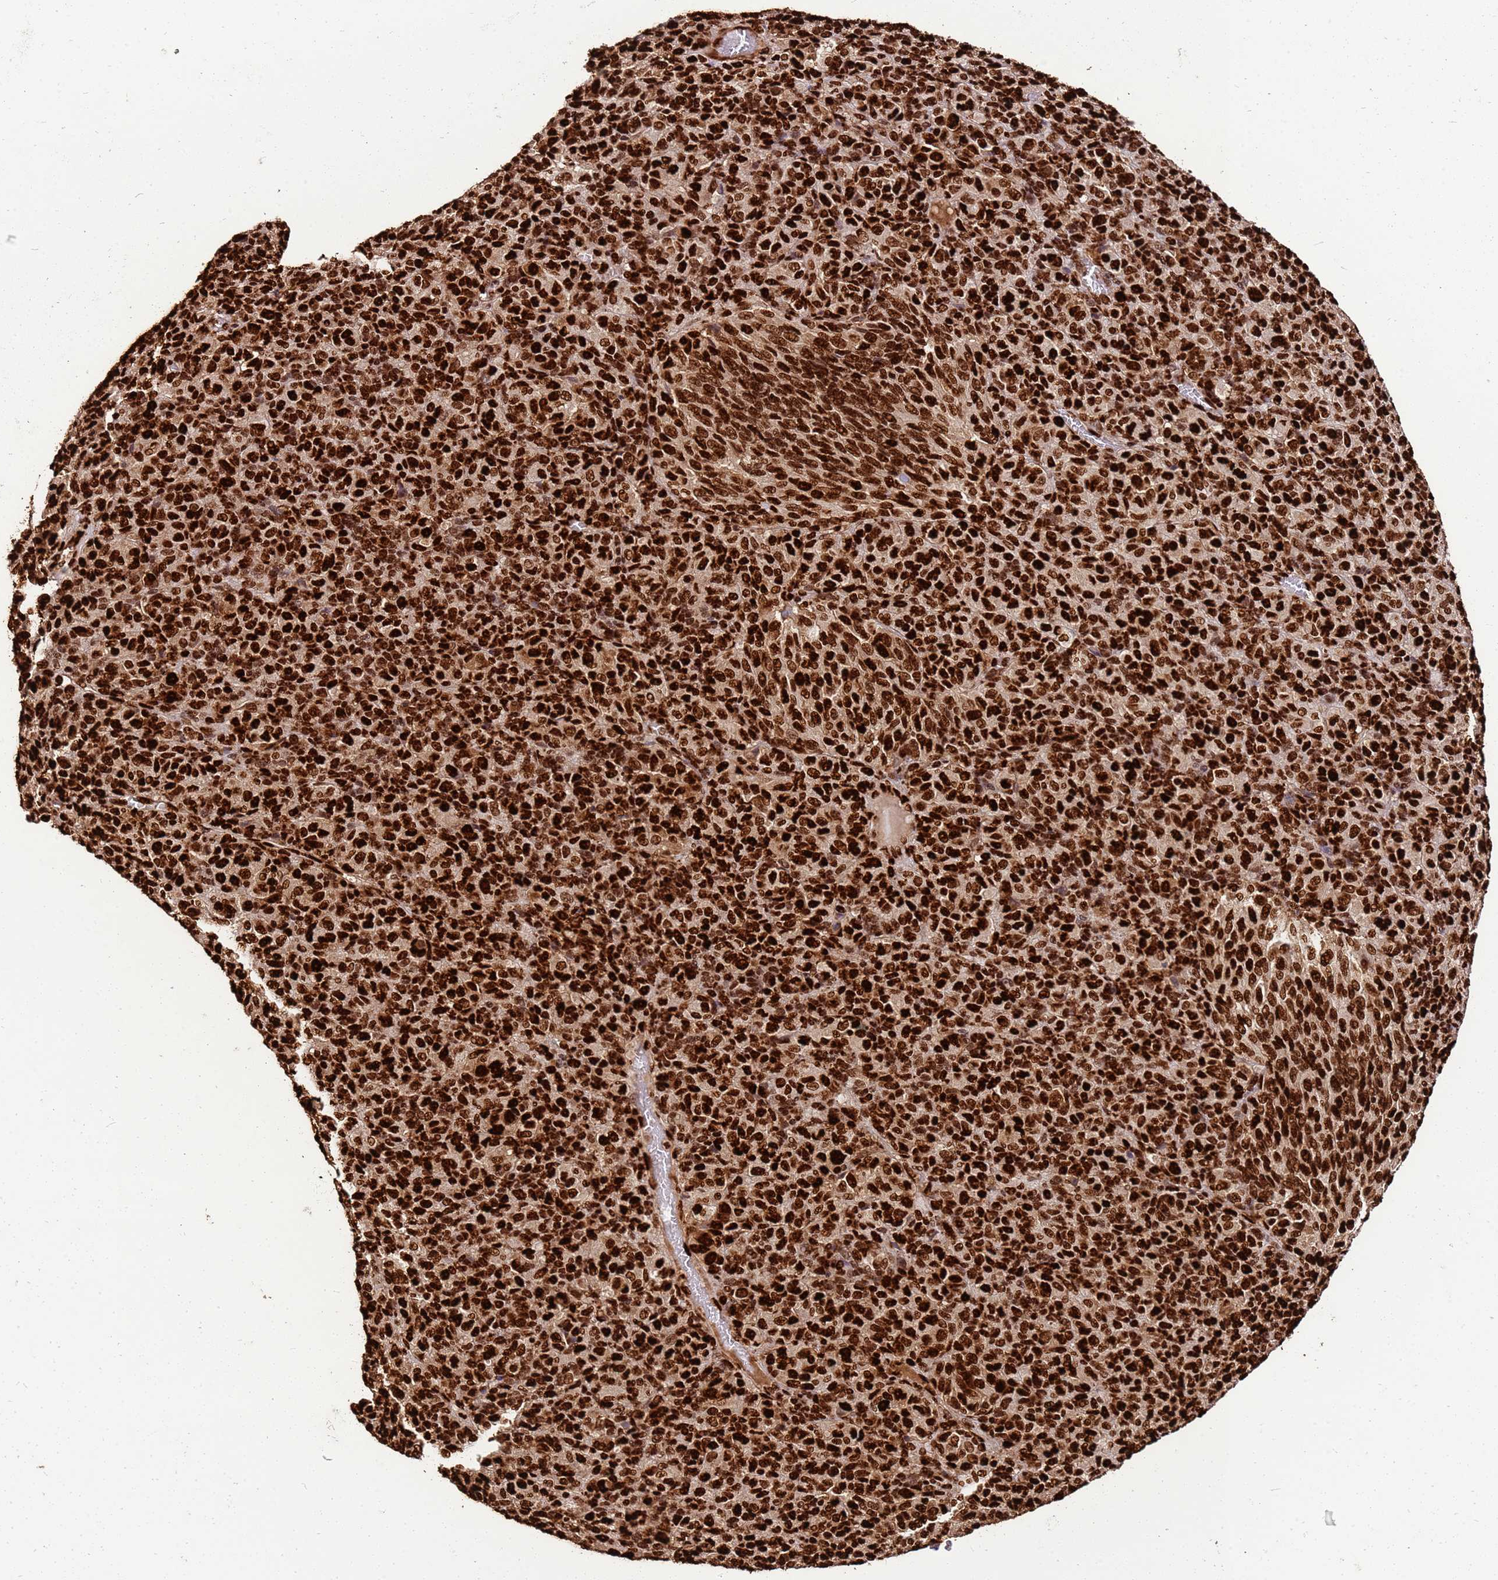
{"staining": {"intensity": "strong", "quantity": ">75%", "location": "nuclear"}, "tissue": "melanoma", "cell_type": "Tumor cells", "image_type": "cancer", "snomed": [{"axis": "morphology", "description": "Malignant melanoma, Metastatic site"}, {"axis": "topography", "description": "Brain"}], "caption": "Protein expression analysis of melanoma reveals strong nuclear positivity in about >75% of tumor cells. (Stains: DAB (3,3'-diaminobenzidine) in brown, nuclei in blue, Microscopy: brightfield microscopy at high magnification).", "gene": "HNRNPAB", "patient": {"sex": "female", "age": 56}}